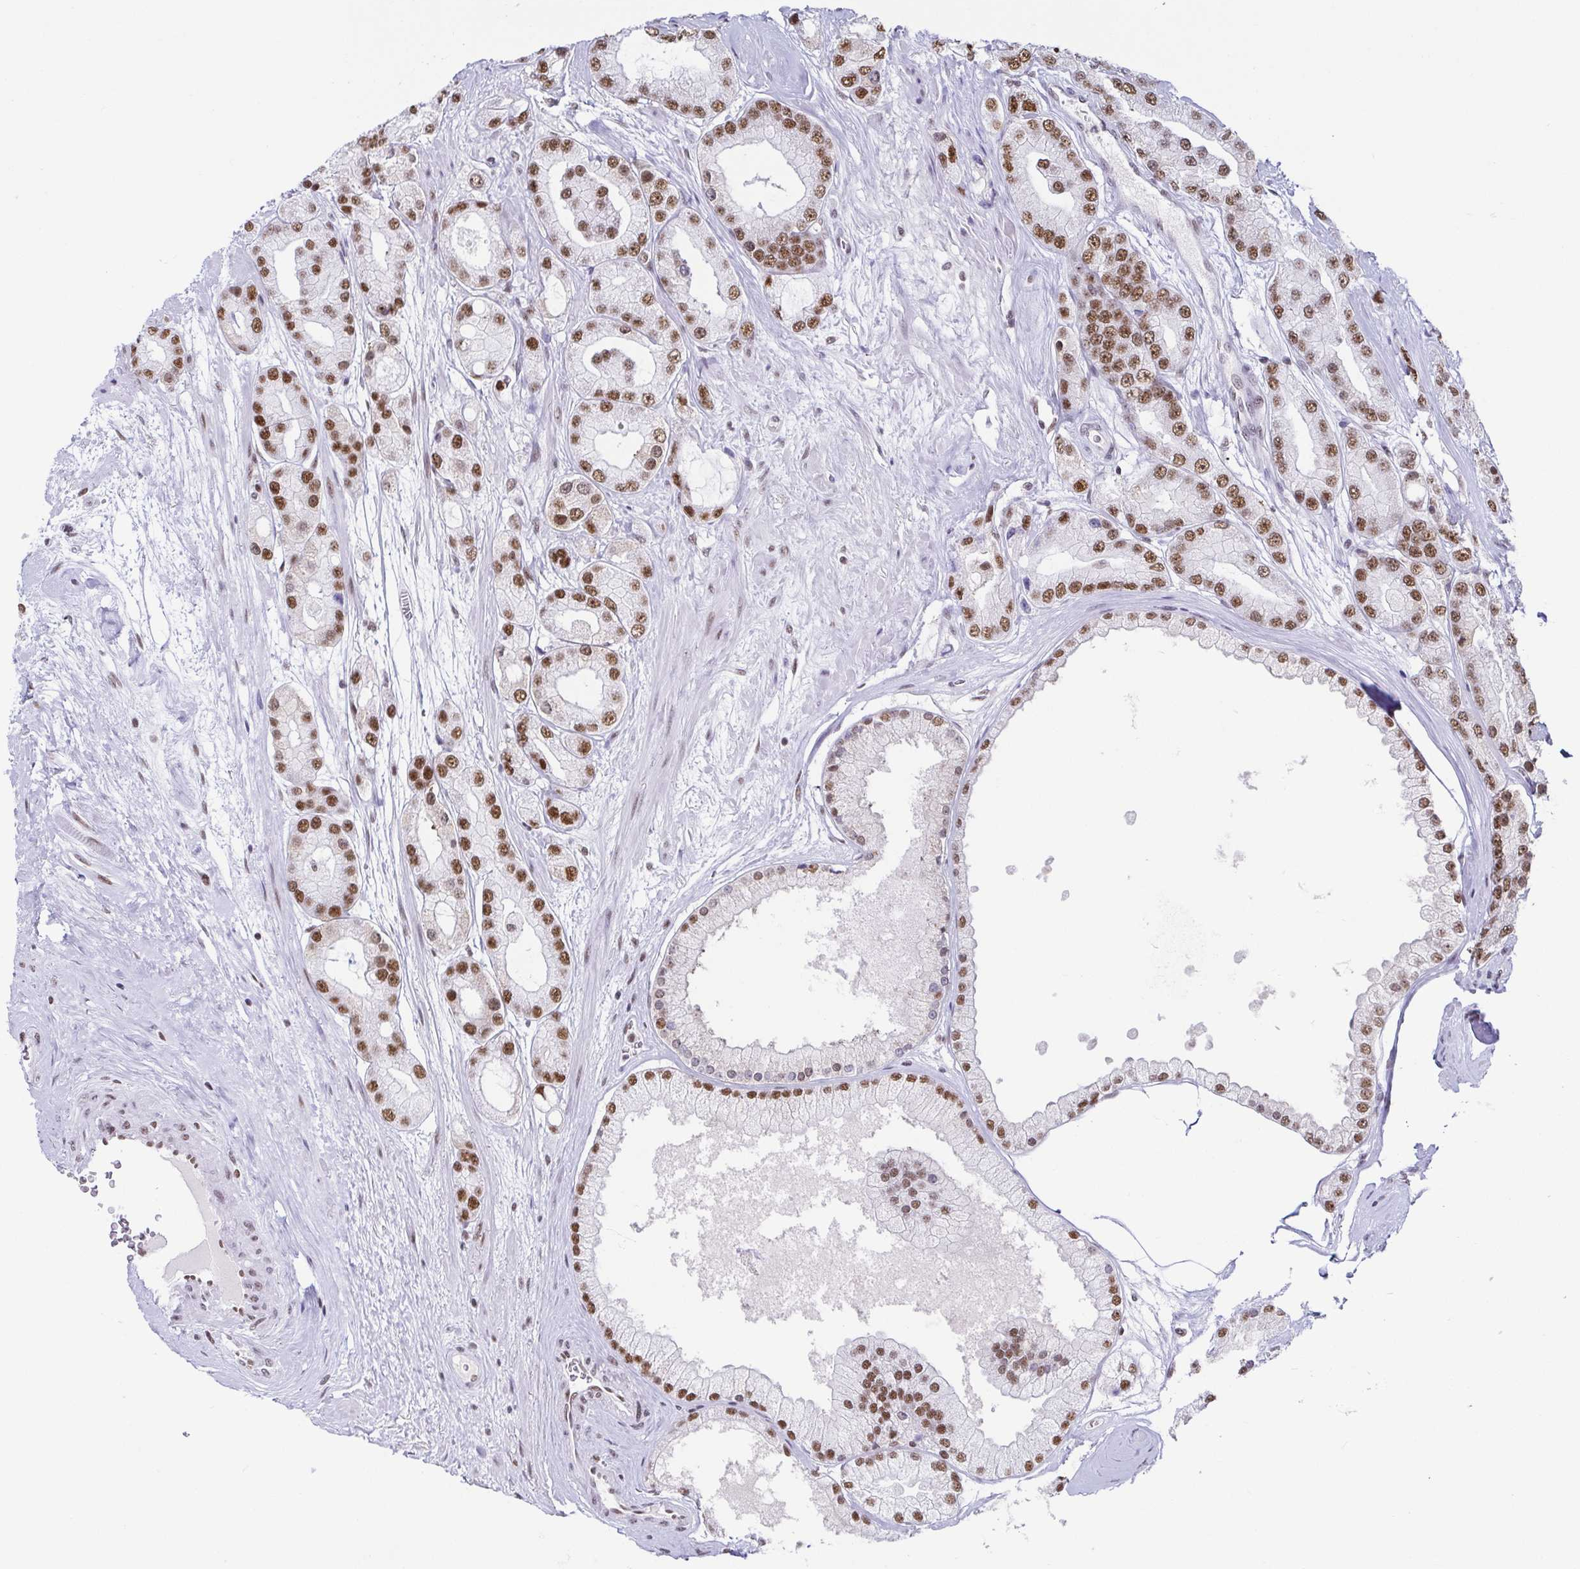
{"staining": {"intensity": "moderate", "quantity": "25%-75%", "location": "nuclear"}, "tissue": "prostate cancer", "cell_type": "Tumor cells", "image_type": "cancer", "snomed": [{"axis": "morphology", "description": "Adenocarcinoma, High grade"}, {"axis": "topography", "description": "Prostate"}], "caption": "The micrograph reveals immunohistochemical staining of adenocarcinoma (high-grade) (prostate). There is moderate nuclear staining is present in approximately 25%-75% of tumor cells.", "gene": "EWSR1", "patient": {"sex": "male", "age": 67}}